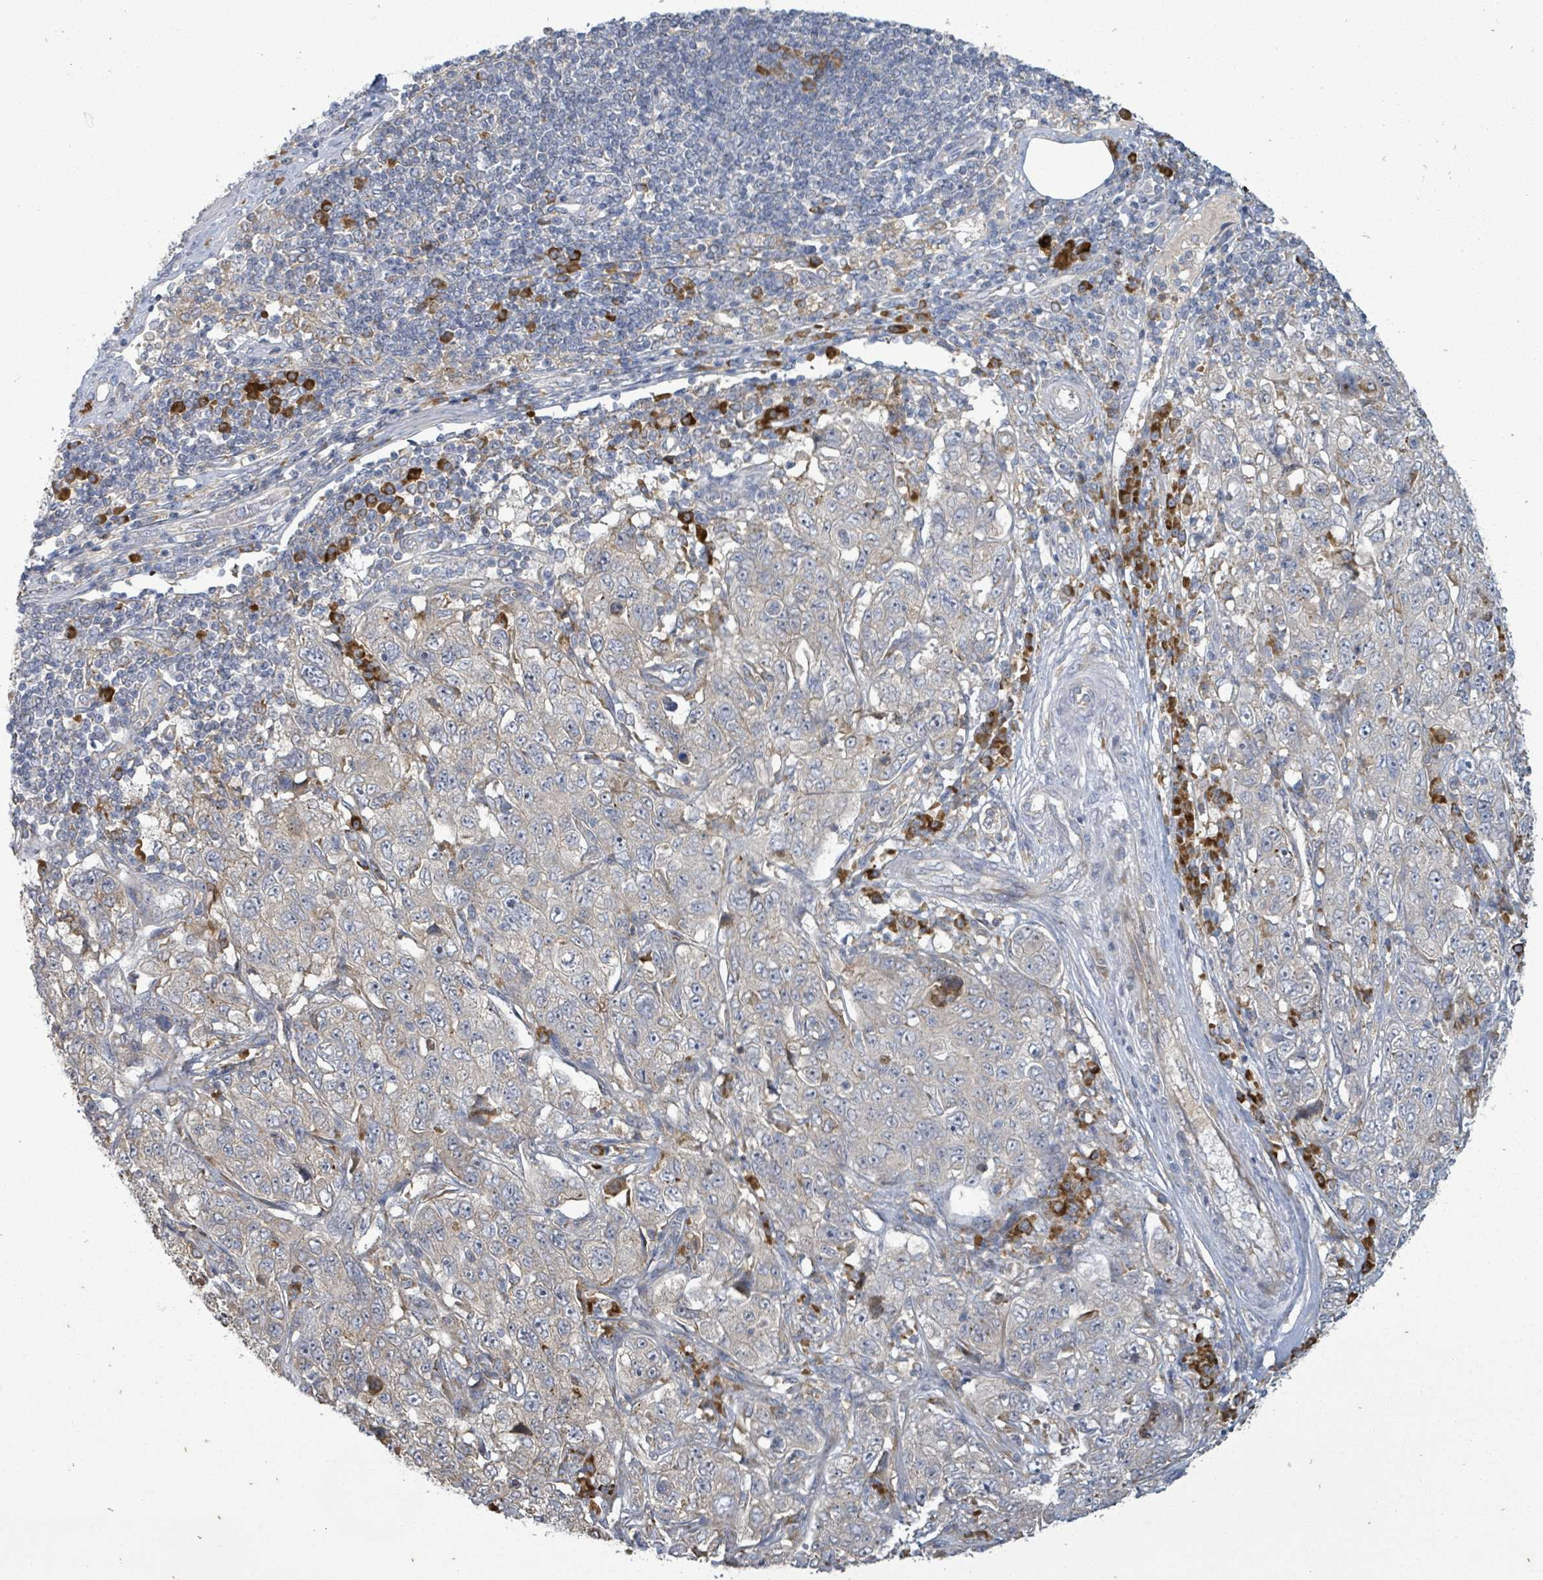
{"staining": {"intensity": "negative", "quantity": "none", "location": "none"}, "tissue": "pancreatic cancer", "cell_type": "Tumor cells", "image_type": "cancer", "snomed": [{"axis": "morphology", "description": "Adenocarcinoma, NOS"}, {"axis": "topography", "description": "Pancreas"}], "caption": "IHC photomicrograph of human pancreatic cancer (adenocarcinoma) stained for a protein (brown), which exhibits no positivity in tumor cells.", "gene": "ATP13A1", "patient": {"sex": "male", "age": 68}}